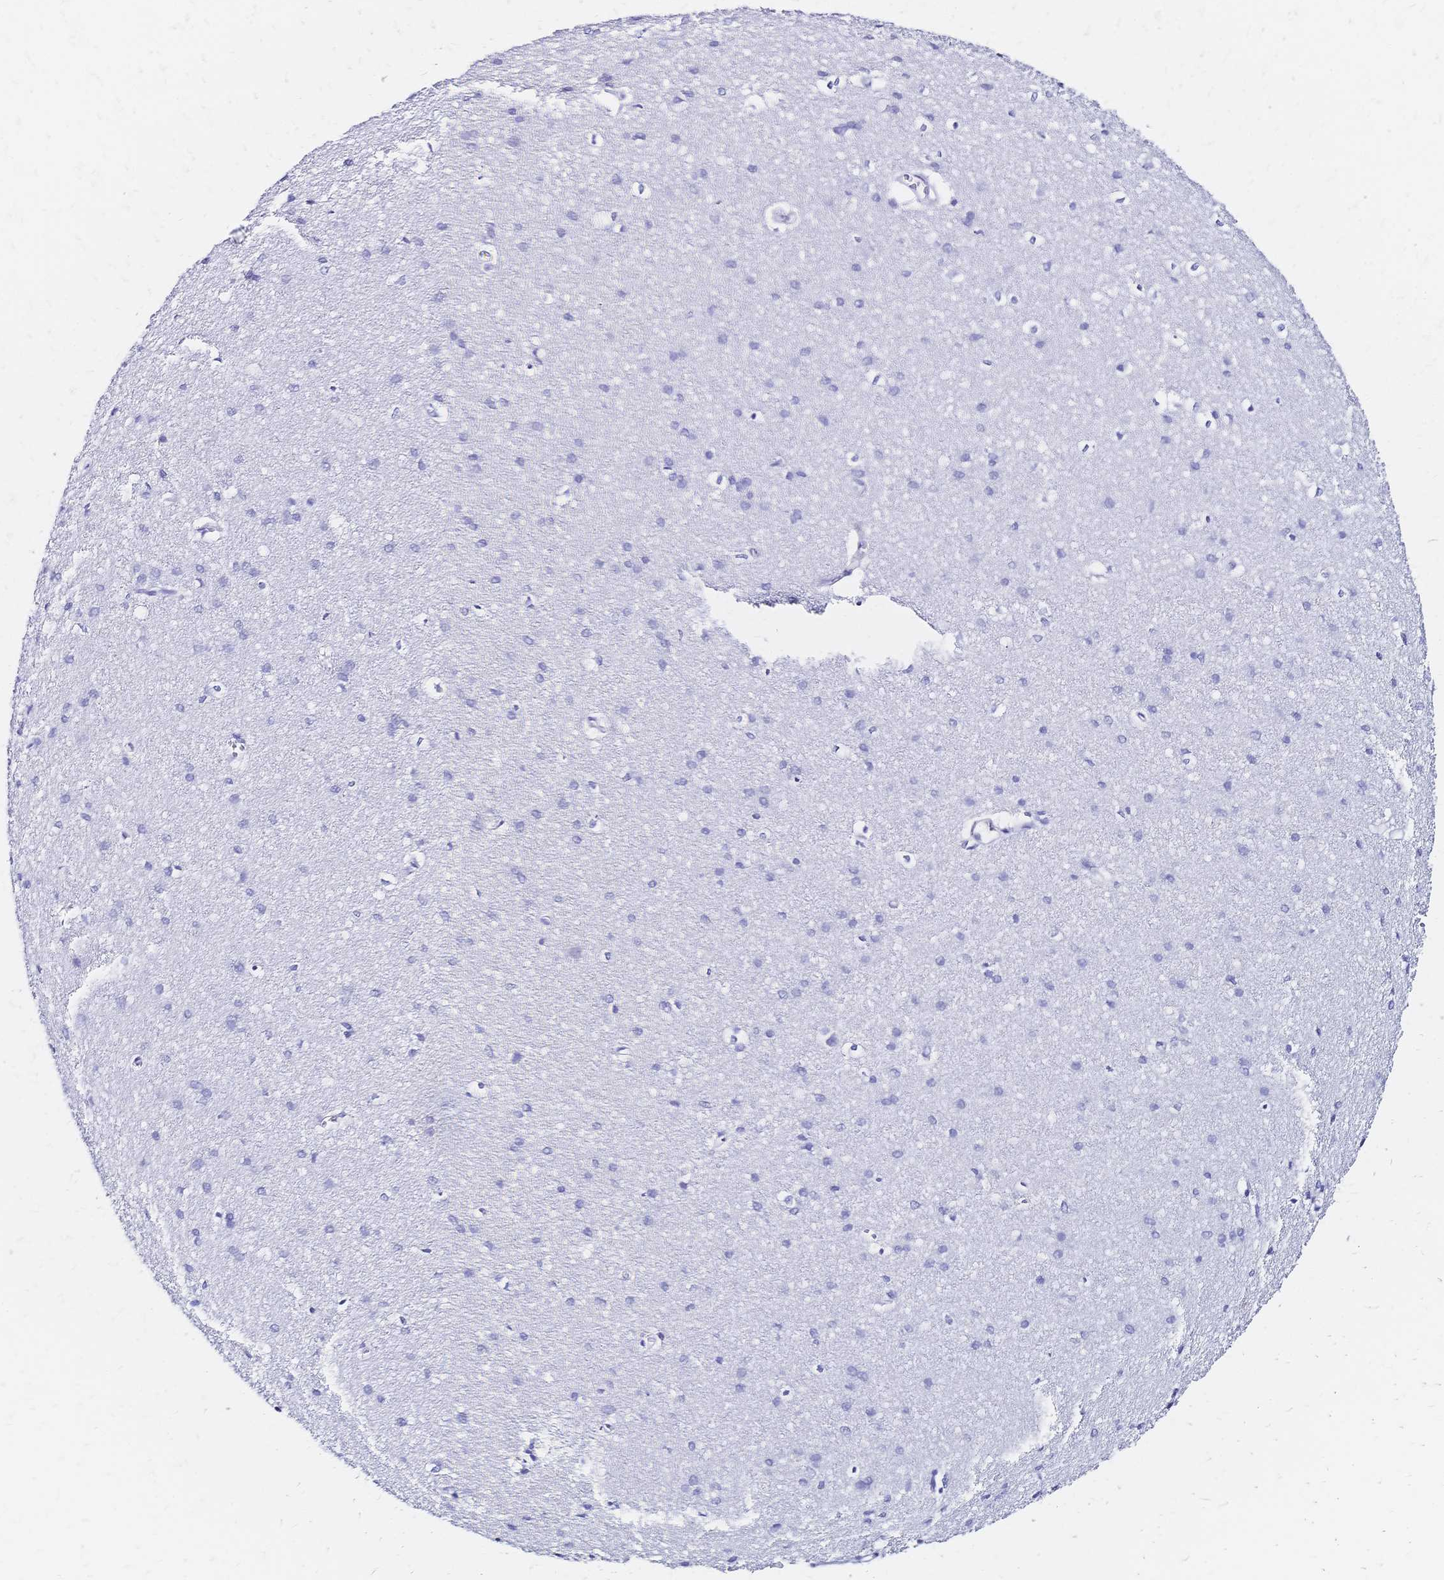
{"staining": {"intensity": "negative", "quantity": "none", "location": "none"}, "tissue": "cerebral cortex", "cell_type": "Endothelial cells", "image_type": "normal", "snomed": [{"axis": "morphology", "description": "Normal tissue, NOS"}, {"axis": "topography", "description": "Cerebral cortex"}], "caption": "IHC histopathology image of normal cerebral cortex: human cerebral cortex stained with DAB (3,3'-diaminobenzidine) shows no significant protein staining in endothelial cells.", "gene": "SLC5A1", "patient": {"sex": "male", "age": 37}}